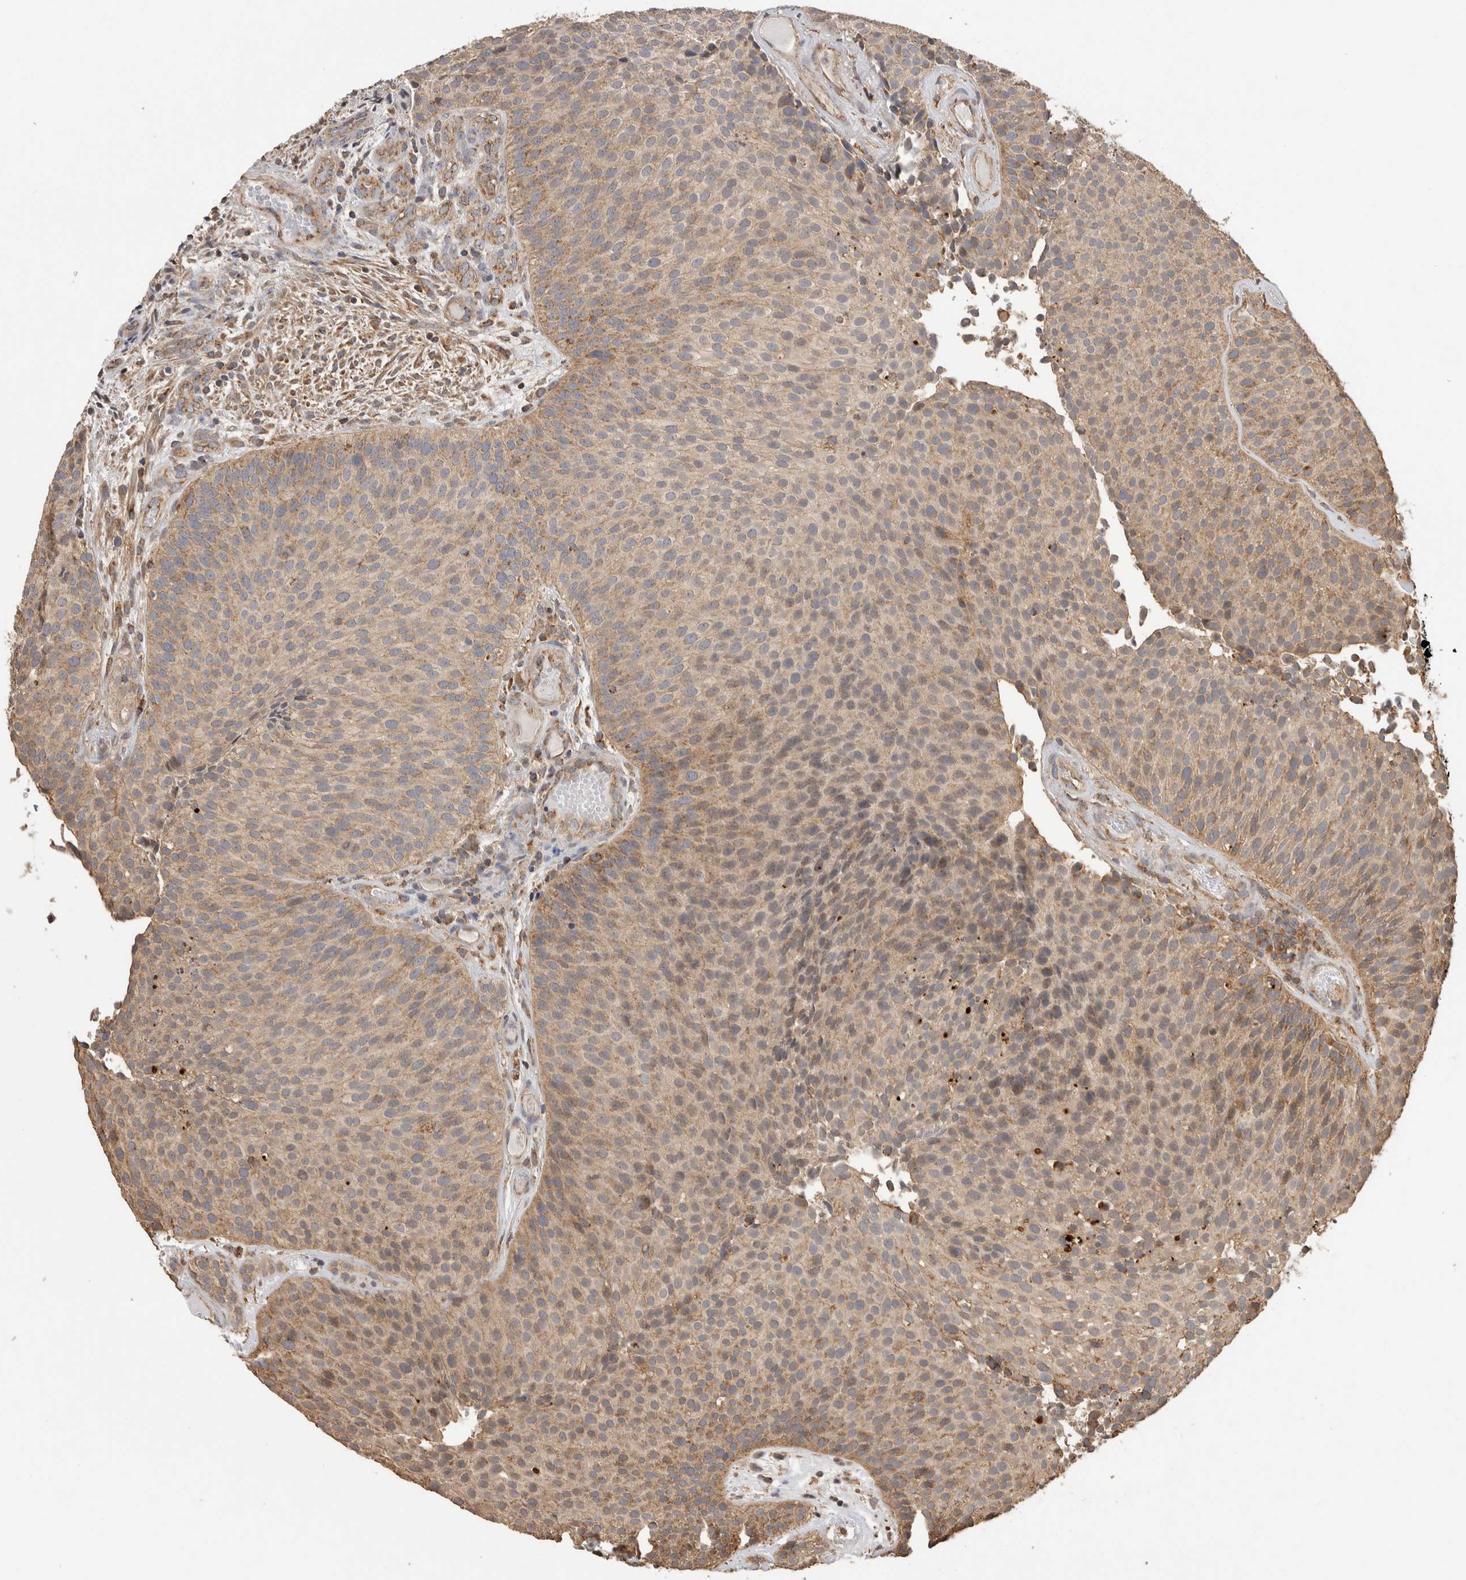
{"staining": {"intensity": "moderate", "quantity": ">75%", "location": "cytoplasmic/membranous"}, "tissue": "urothelial cancer", "cell_type": "Tumor cells", "image_type": "cancer", "snomed": [{"axis": "morphology", "description": "Urothelial carcinoma, Low grade"}, {"axis": "topography", "description": "Urinary bladder"}], "caption": "Tumor cells demonstrate medium levels of moderate cytoplasmic/membranous positivity in about >75% of cells in human urothelial cancer. (DAB (3,3'-diaminobenzidine) IHC with brightfield microscopy, high magnification).", "gene": "IMMP2L", "patient": {"sex": "male", "age": 86}}